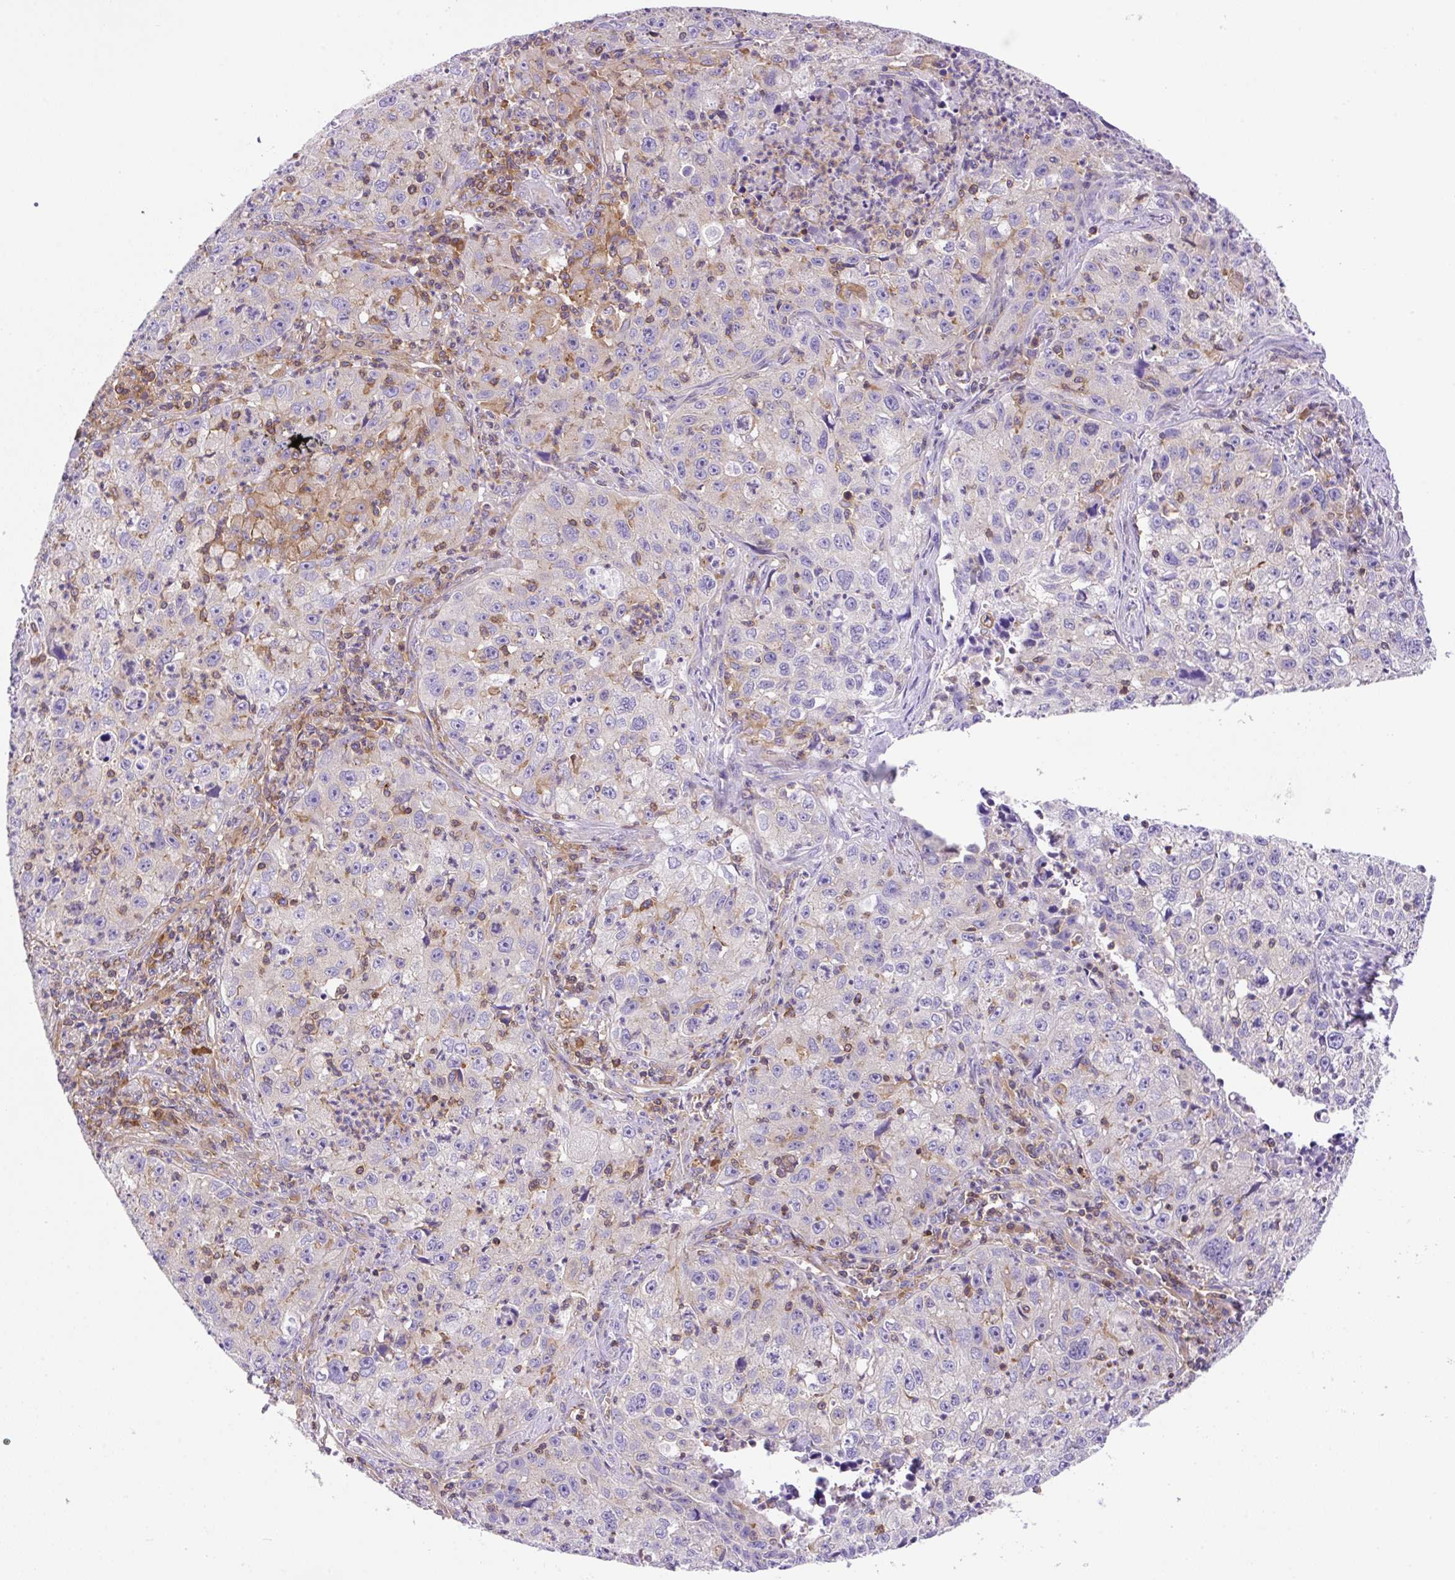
{"staining": {"intensity": "negative", "quantity": "none", "location": "none"}, "tissue": "lung cancer", "cell_type": "Tumor cells", "image_type": "cancer", "snomed": [{"axis": "morphology", "description": "Squamous cell carcinoma, NOS"}, {"axis": "topography", "description": "Lung"}], "caption": "Tumor cells show no significant protein staining in lung cancer (squamous cell carcinoma).", "gene": "DNM2", "patient": {"sex": "male", "age": 71}}